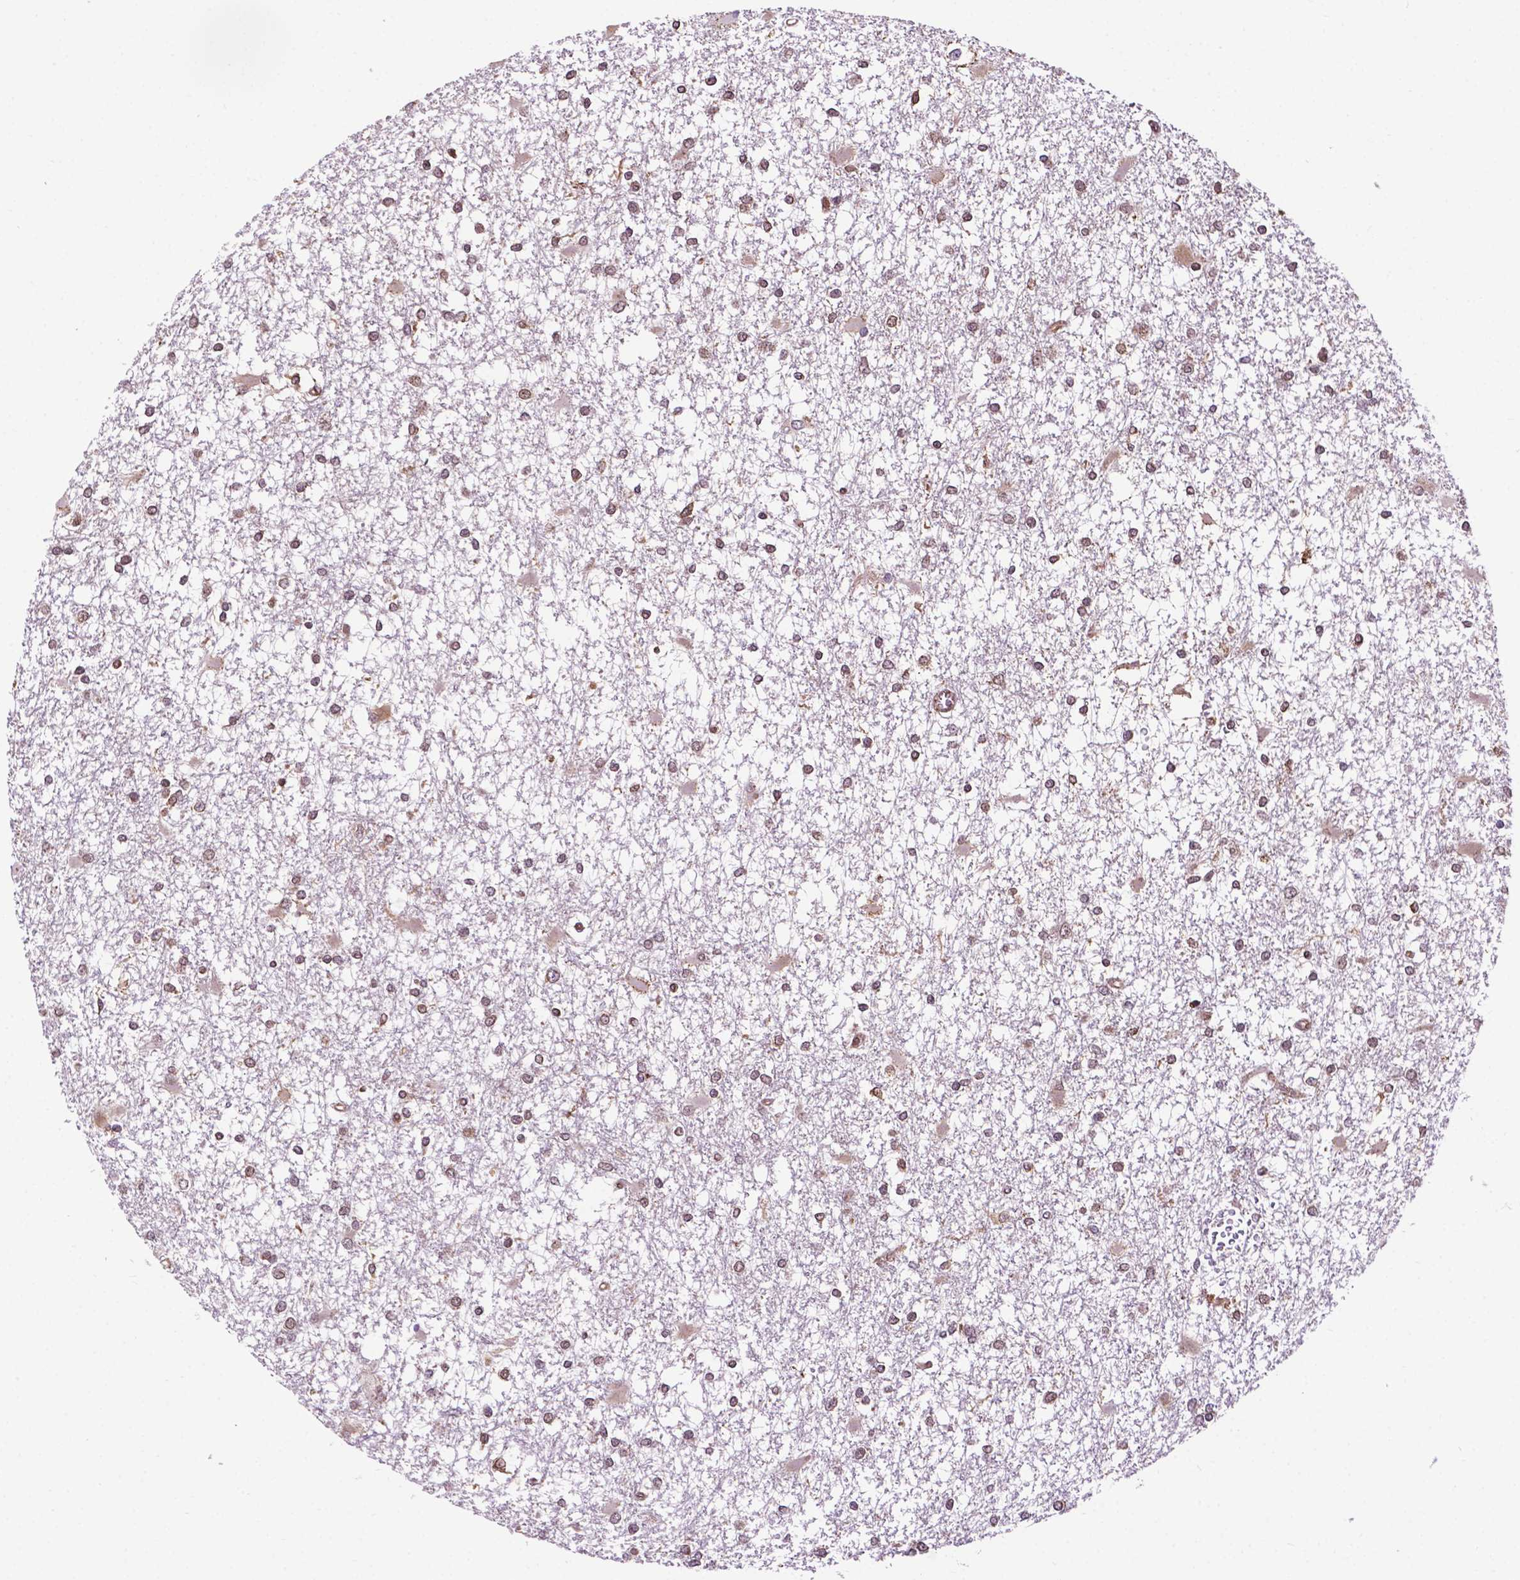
{"staining": {"intensity": "weak", "quantity": ">75%", "location": "cytoplasmic/membranous"}, "tissue": "glioma", "cell_type": "Tumor cells", "image_type": "cancer", "snomed": [{"axis": "morphology", "description": "Glioma, malignant, High grade"}, {"axis": "topography", "description": "Cerebral cortex"}], "caption": "Glioma stained with DAB immunohistochemistry (IHC) displays low levels of weak cytoplasmic/membranous staining in about >75% of tumor cells. (Stains: DAB in brown, nuclei in blue, Microscopy: brightfield microscopy at high magnification).", "gene": "GANAB", "patient": {"sex": "male", "age": 79}}